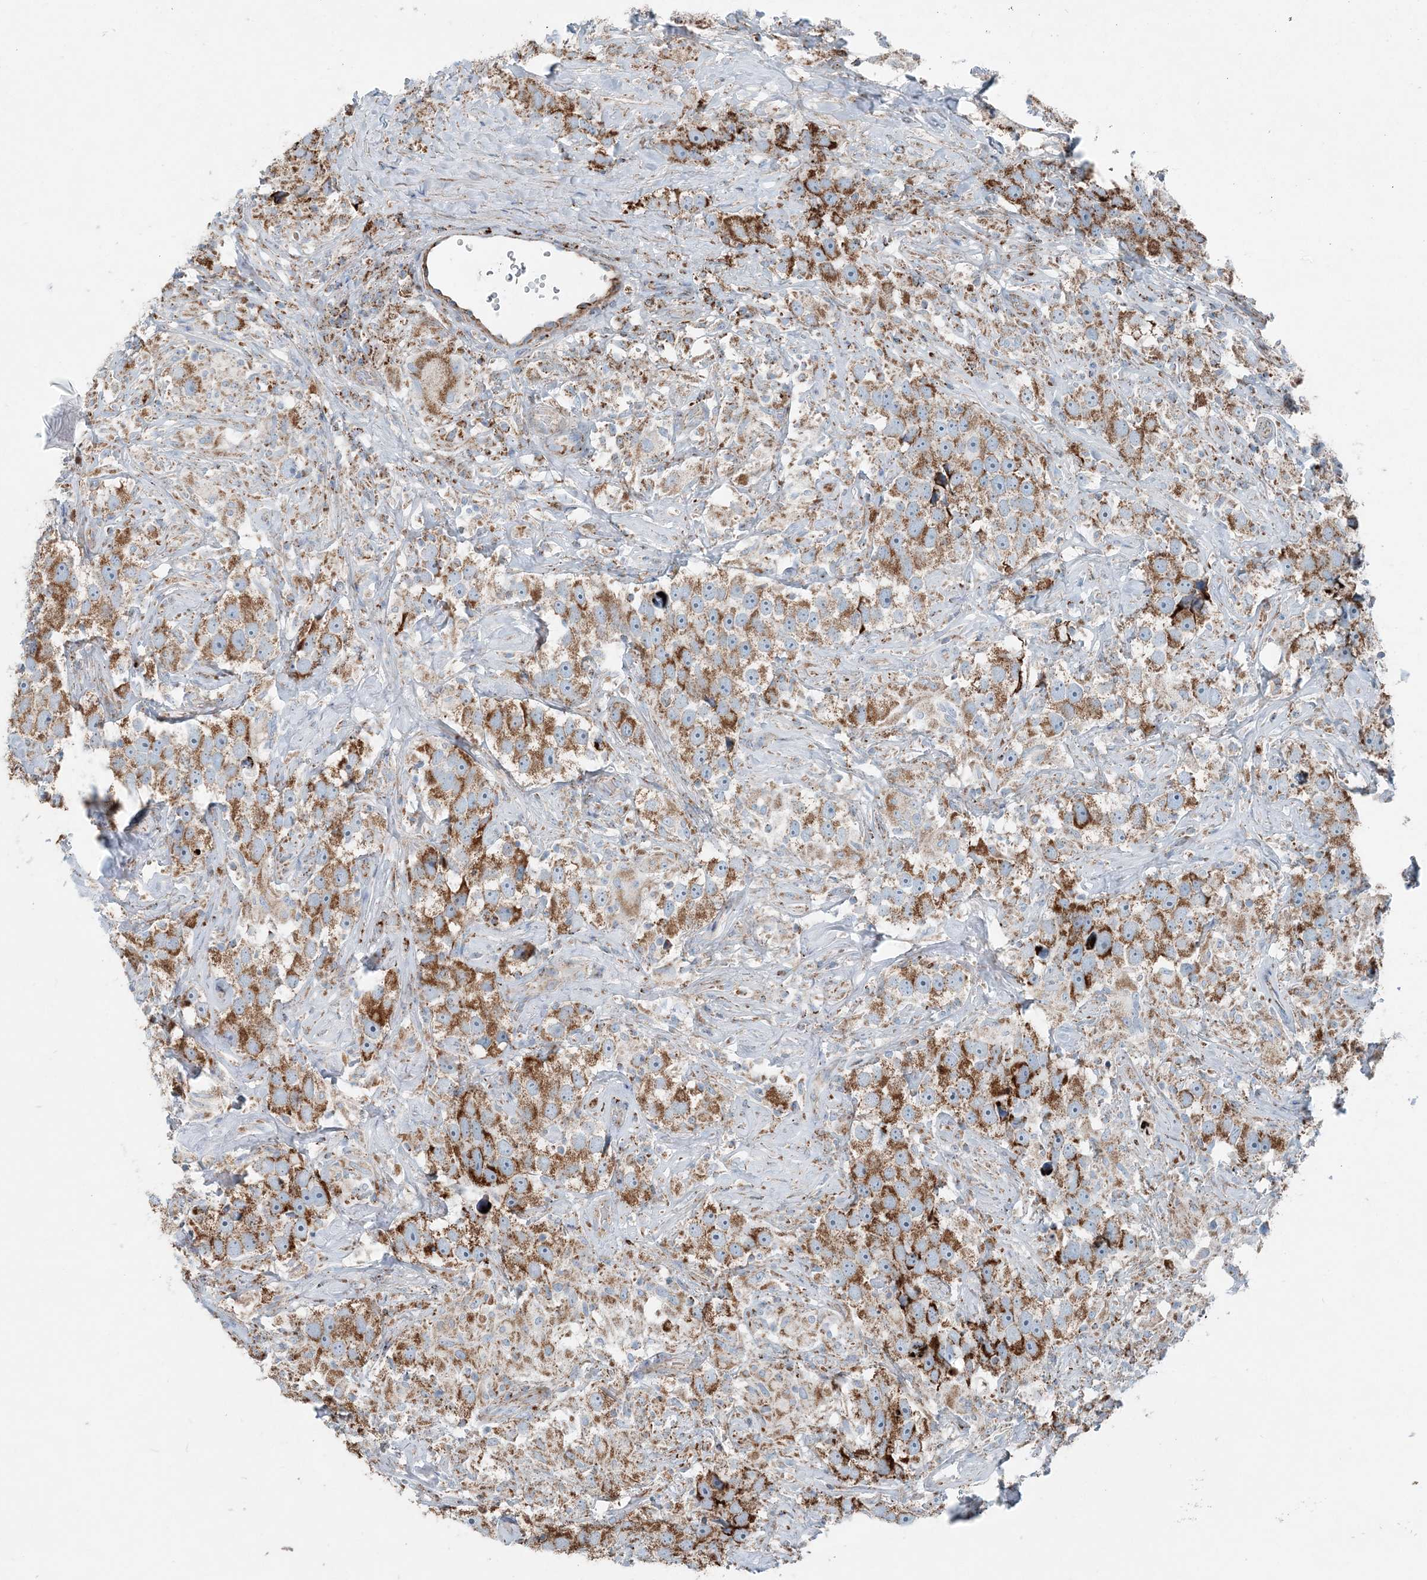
{"staining": {"intensity": "strong", "quantity": "25%-75%", "location": "cytoplasmic/membranous"}, "tissue": "testis cancer", "cell_type": "Tumor cells", "image_type": "cancer", "snomed": [{"axis": "morphology", "description": "Seminoma, NOS"}, {"axis": "topography", "description": "Testis"}], "caption": "The image displays immunohistochemical staining of testis cancer. There is strong cytoplasmic/membranous staining is seen in about 25%-75% of tumor cells.", "gene": "INTU", "patient": {"sex": "male", "age": 49}}